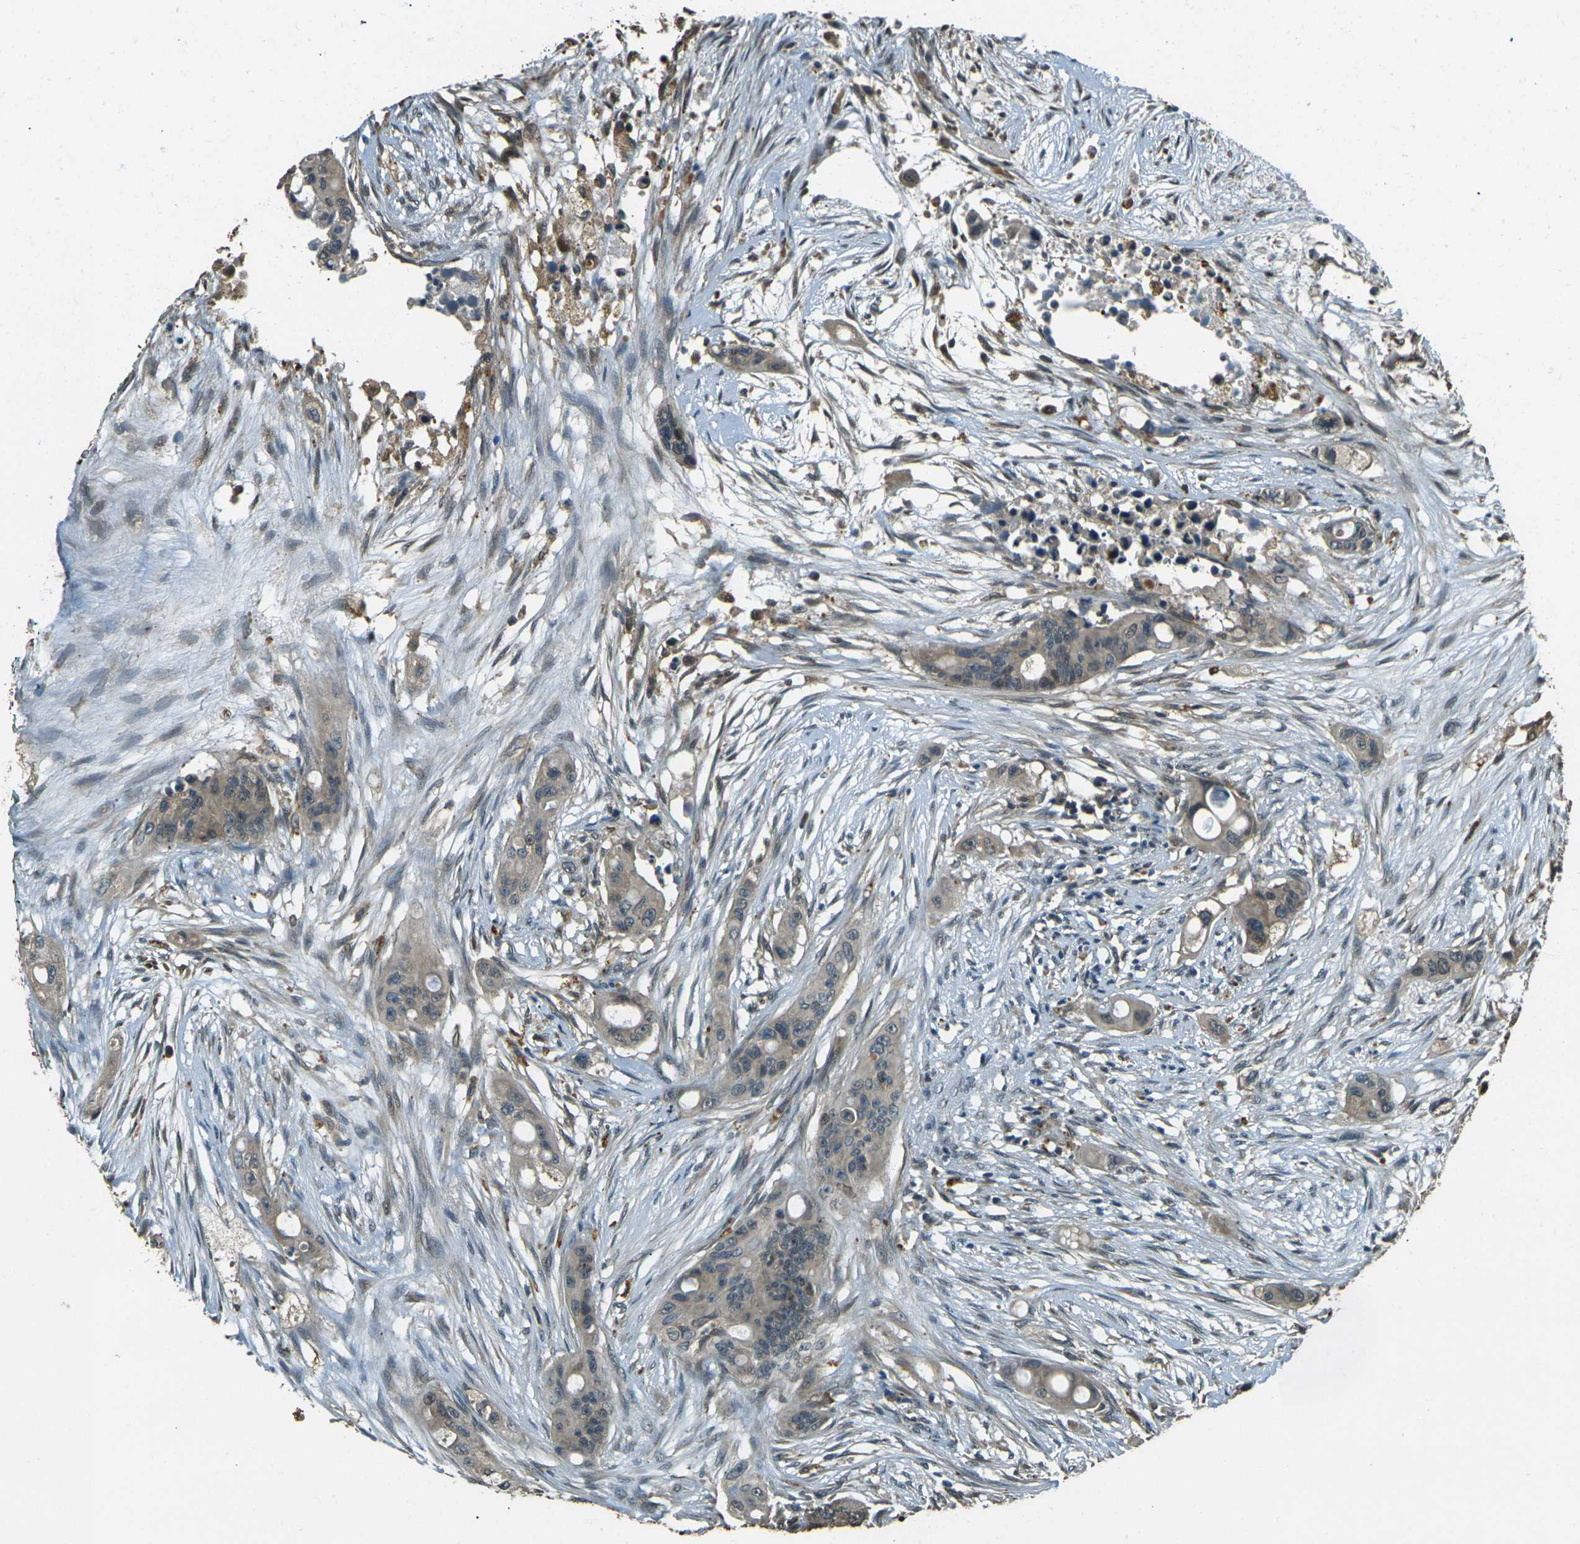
{"staining": {"intensity": "weak", "quantity": ">75%", "location": "cytoplasmic/membranous"}, "tissue": "colorectal cancer", "cell_type": "Tumor cells", "image_type": "cancer", "snomed": [{"axis": "morphology", "description": "Adenocarcinoma, NOS"}, {"axis": "topography", "description": "Colon"}], "caption": "Protein staining of colorectal cancer tissue displays weak cytoplasmic/membranous expression in about >75% of tumor cells. The staining was performed using DAB (3,3'-diaminobenzidine) to visualize the protein expression in brown, while the nuclei were stained in blue with hematoxylin (Magnification: 20x).", "gene": "TOR1A", "patient": {"sex": "female", "age": 57}}